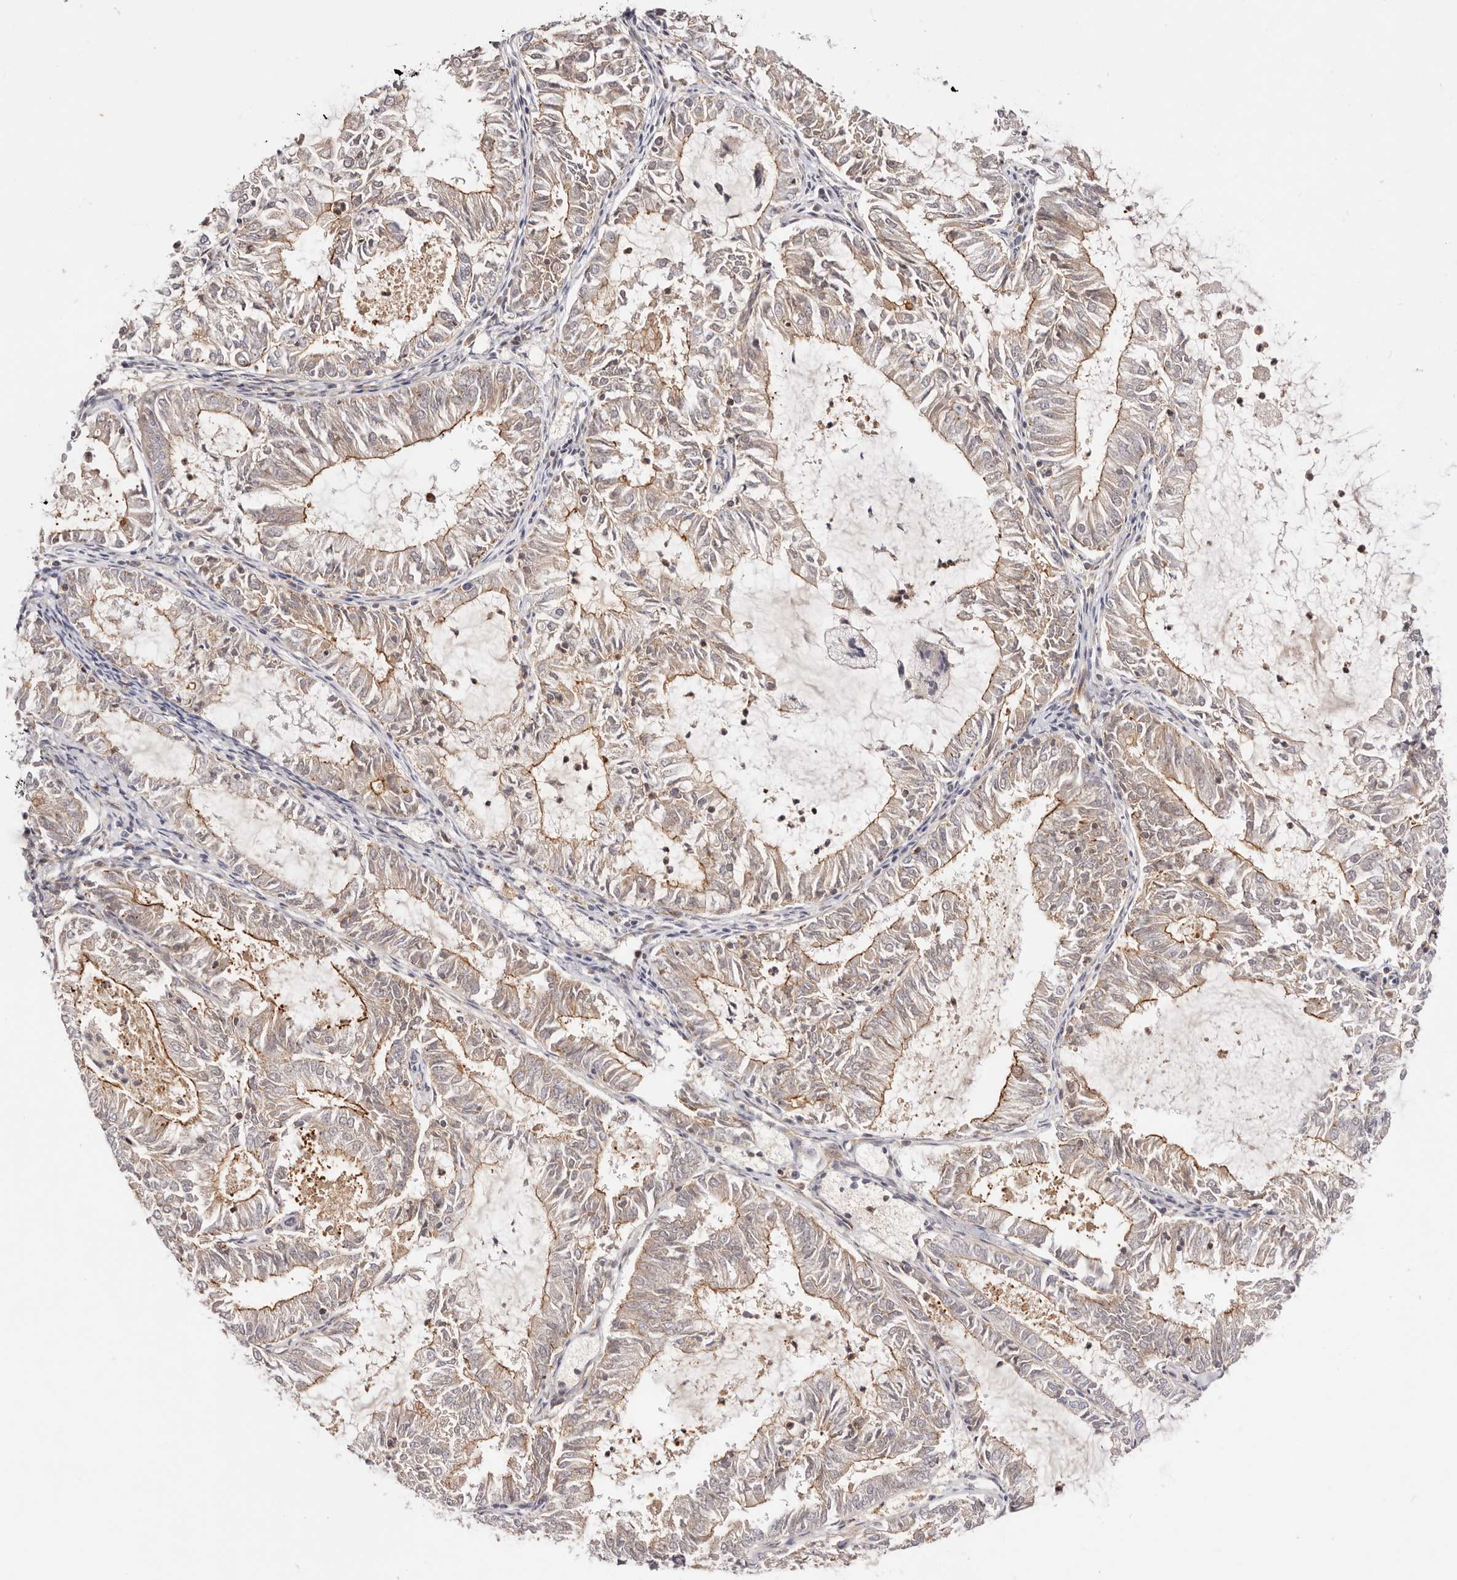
{"staining": {"intensity": "moderate", "quantity": ">75%", "location": "cytoplasmic/membranous"}, "tissue": "endometrial cancer", "cell_type": "Tumor cells", "image_type": "cancer", "snomed": [{"axis": "morphology", "description": "Adenocarcinoma, NOS"}, {"axis": "topography", "description": "Endometrium"}], "caption": "Immunohistochemistry (IHC) (DAB) staining of adenocarcinoma (endometrial) displays moderate cytoplasmic/membranous protein staining in approximately >75% of tumor cells.", "gene": "SLC35B2", "patient": {"sex": "female", "age": 57}}